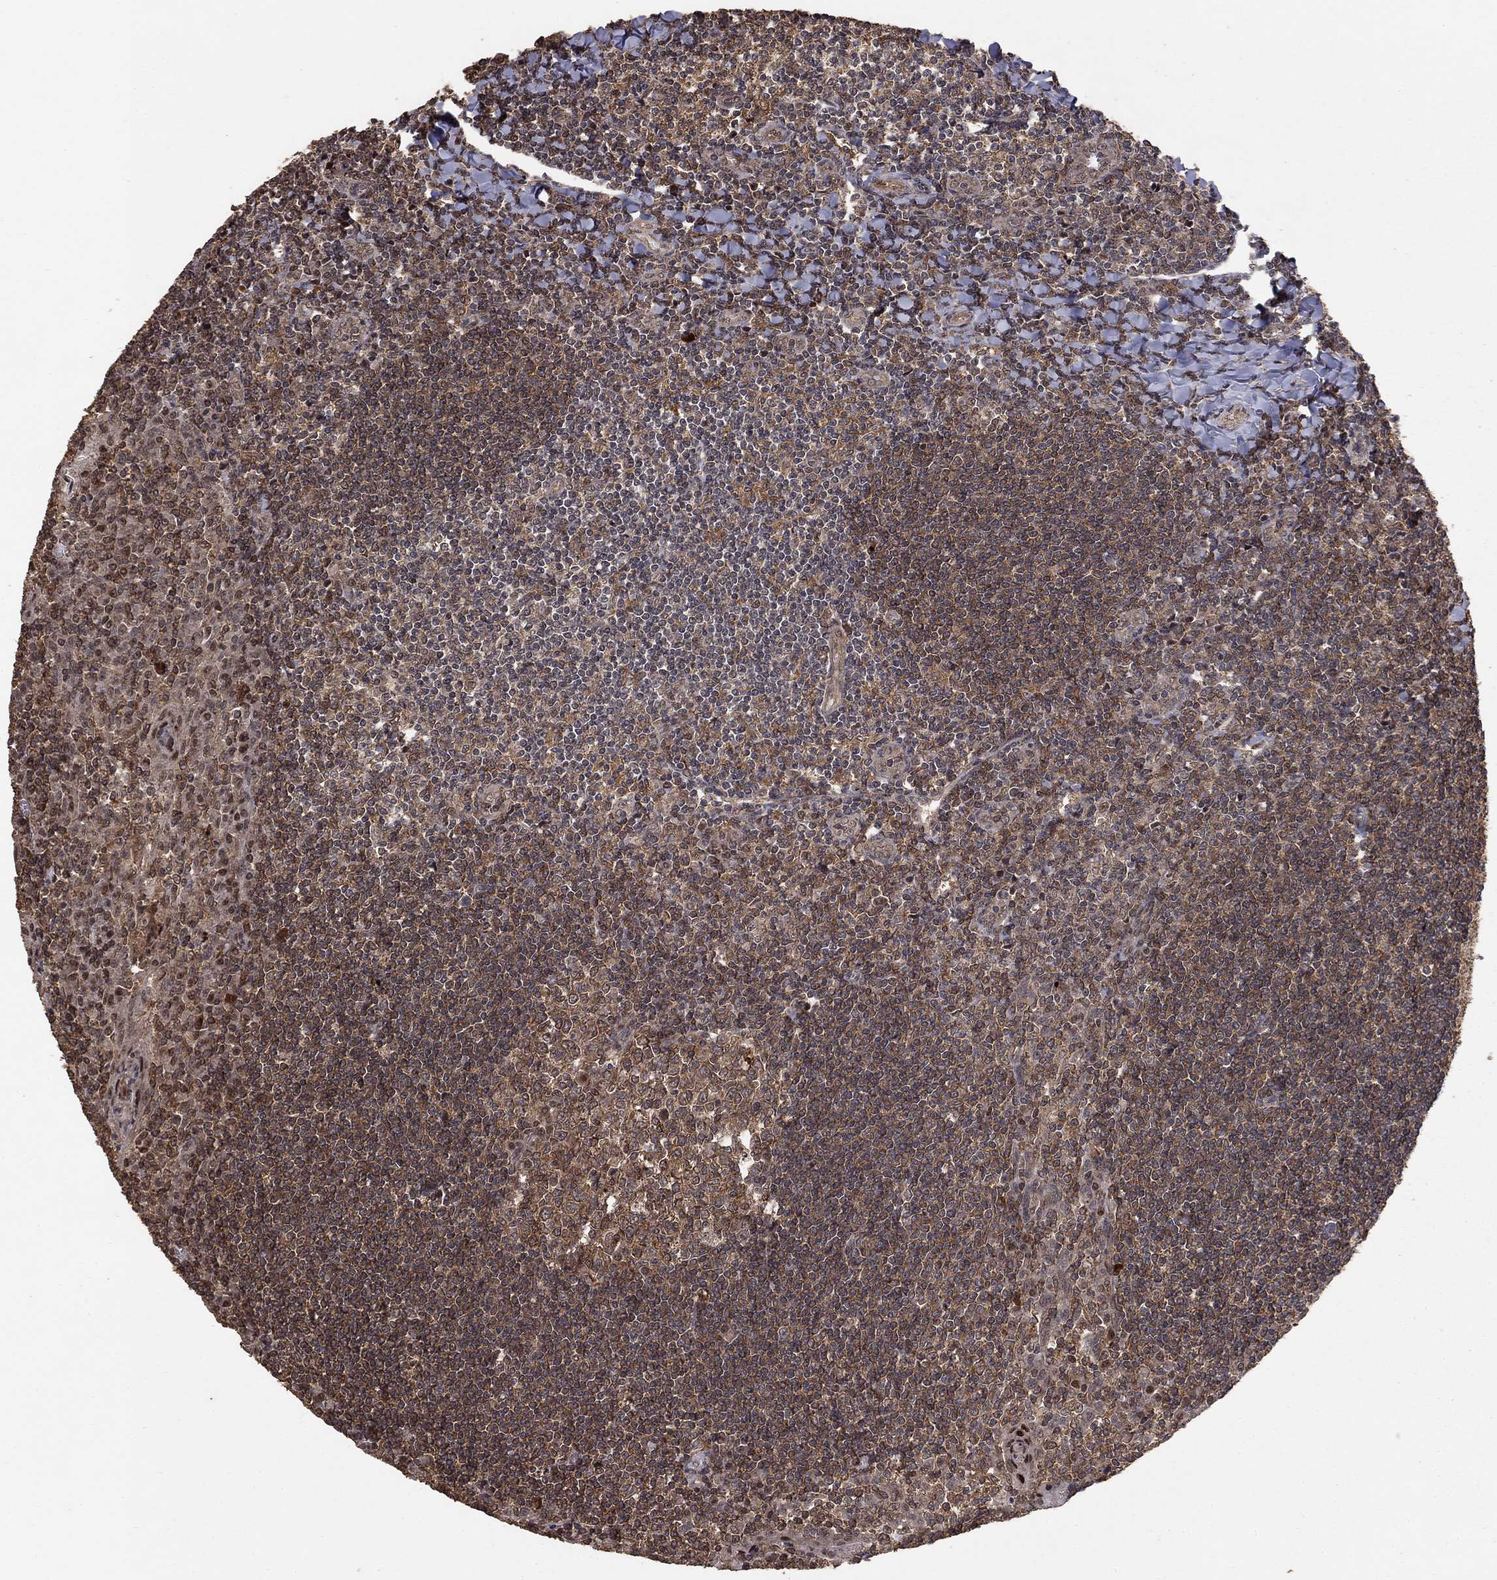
{"staining": {"intensity": "strong", "quantity": ">75%", "location": "cytoplasmic/membranous"}, "tissue": "tonsil", "cell_type": "Germinal center cells", "image_type": "normal", "snomed": [{"axis": "morphology", "description": "Normal tissue, NOS"}, {"axis": "topography", "description": "Tonsil"}], "caption": "Immunohistochemistry (IHC) image of normal human tonsil stained for a protein (brown), which displays high levels of strong cytoplasmic/membranous staining in about >75% of germinal center cells.", "gene": "PRDM1", "patient": {"sex": "female", "age": 12}}